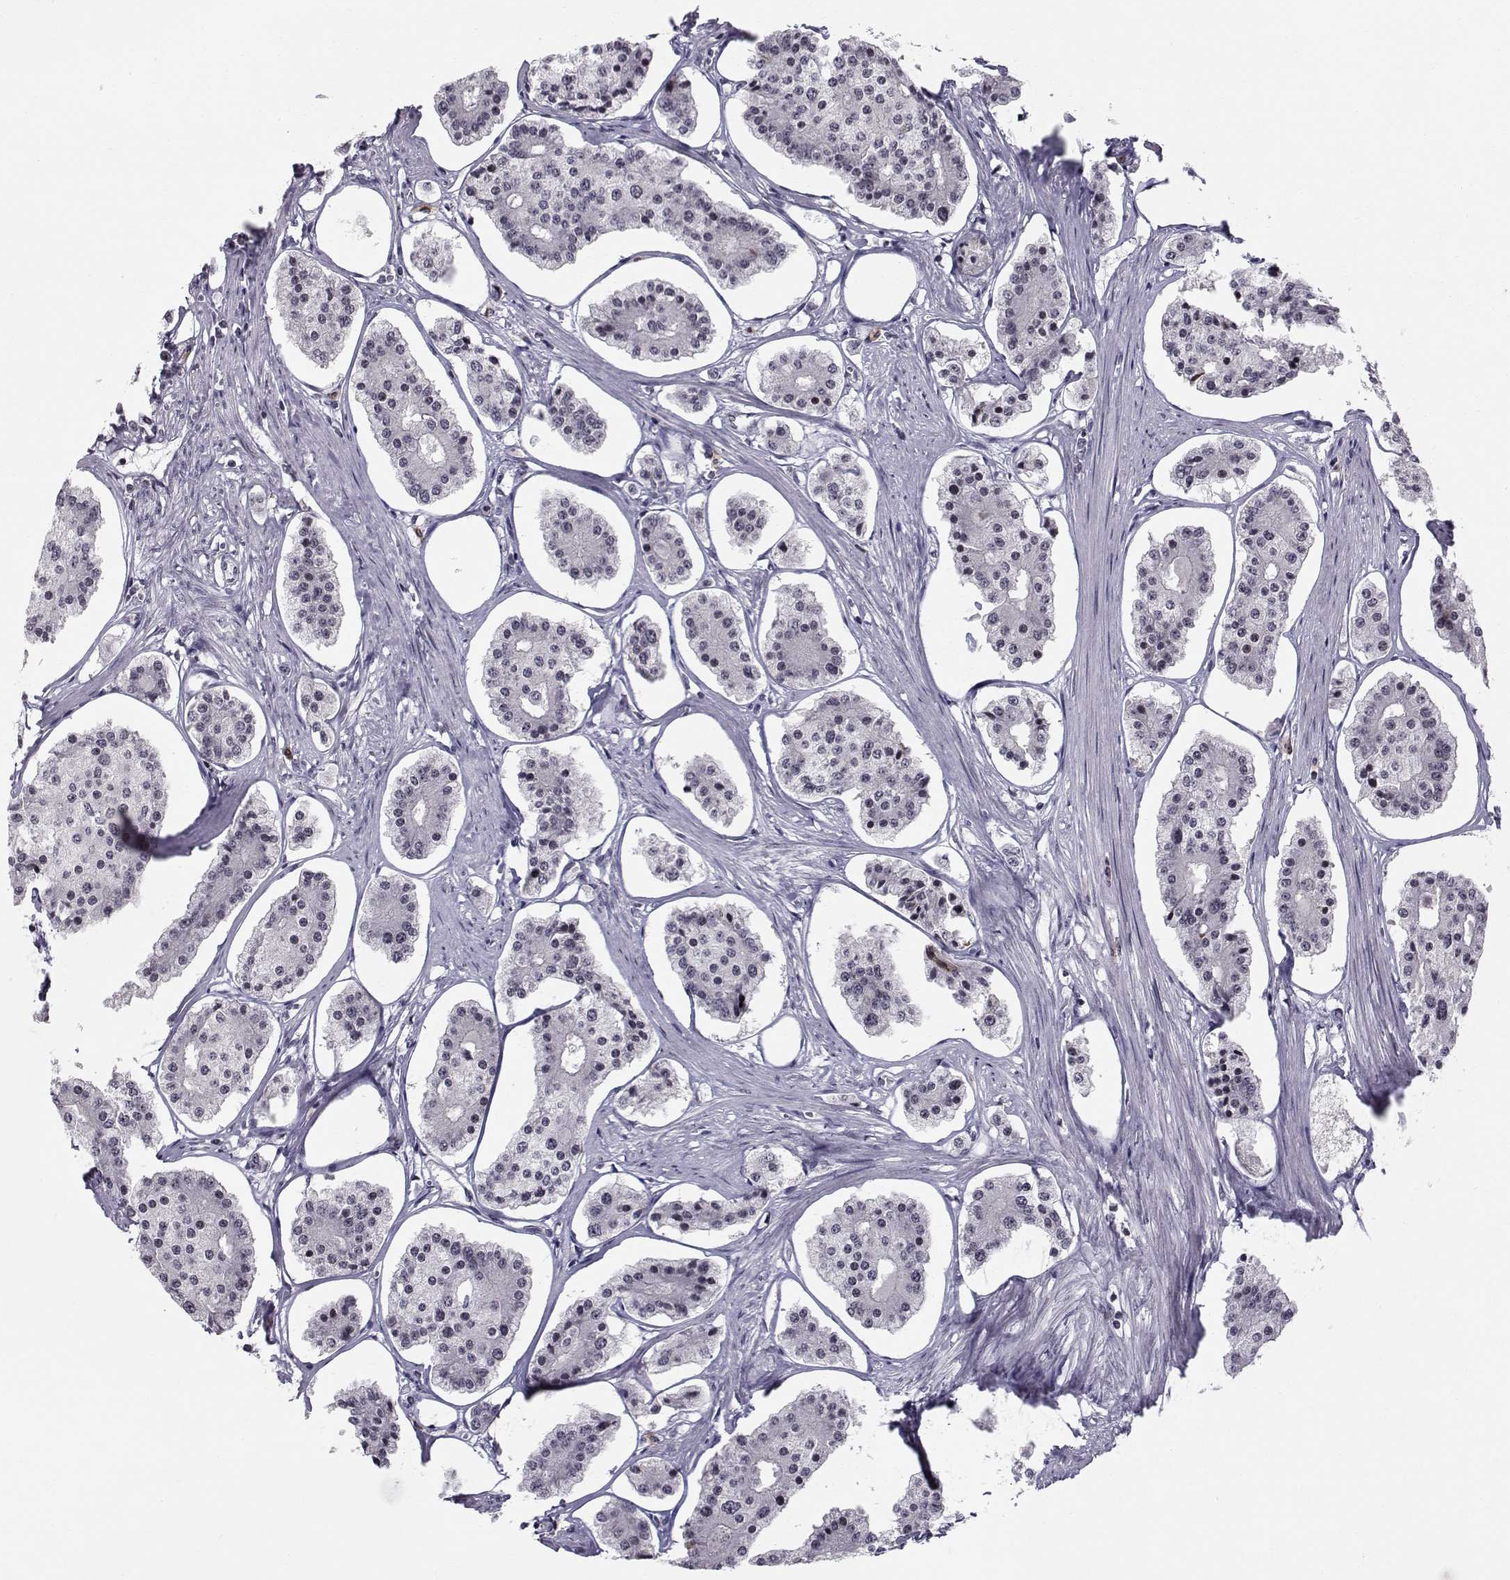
{"staining": {"intensity": "negative", "quantity": "none", "location": "none"}, "tissue": "carcinoid", "cell_type": "Tumor cells", "image_type": "cancer", "snomed": [{"axis": "morphology", "description": "Carcinoid, malignant, NOS"}, {"axis": "topography", "description": "Small intestine"}], "caption": "Malignant carcinoid stained for a protein using IHC reveals no expression tumor cells.", "gene": "MARCHF4", "patient": {"sex": "female", "age": 65}}